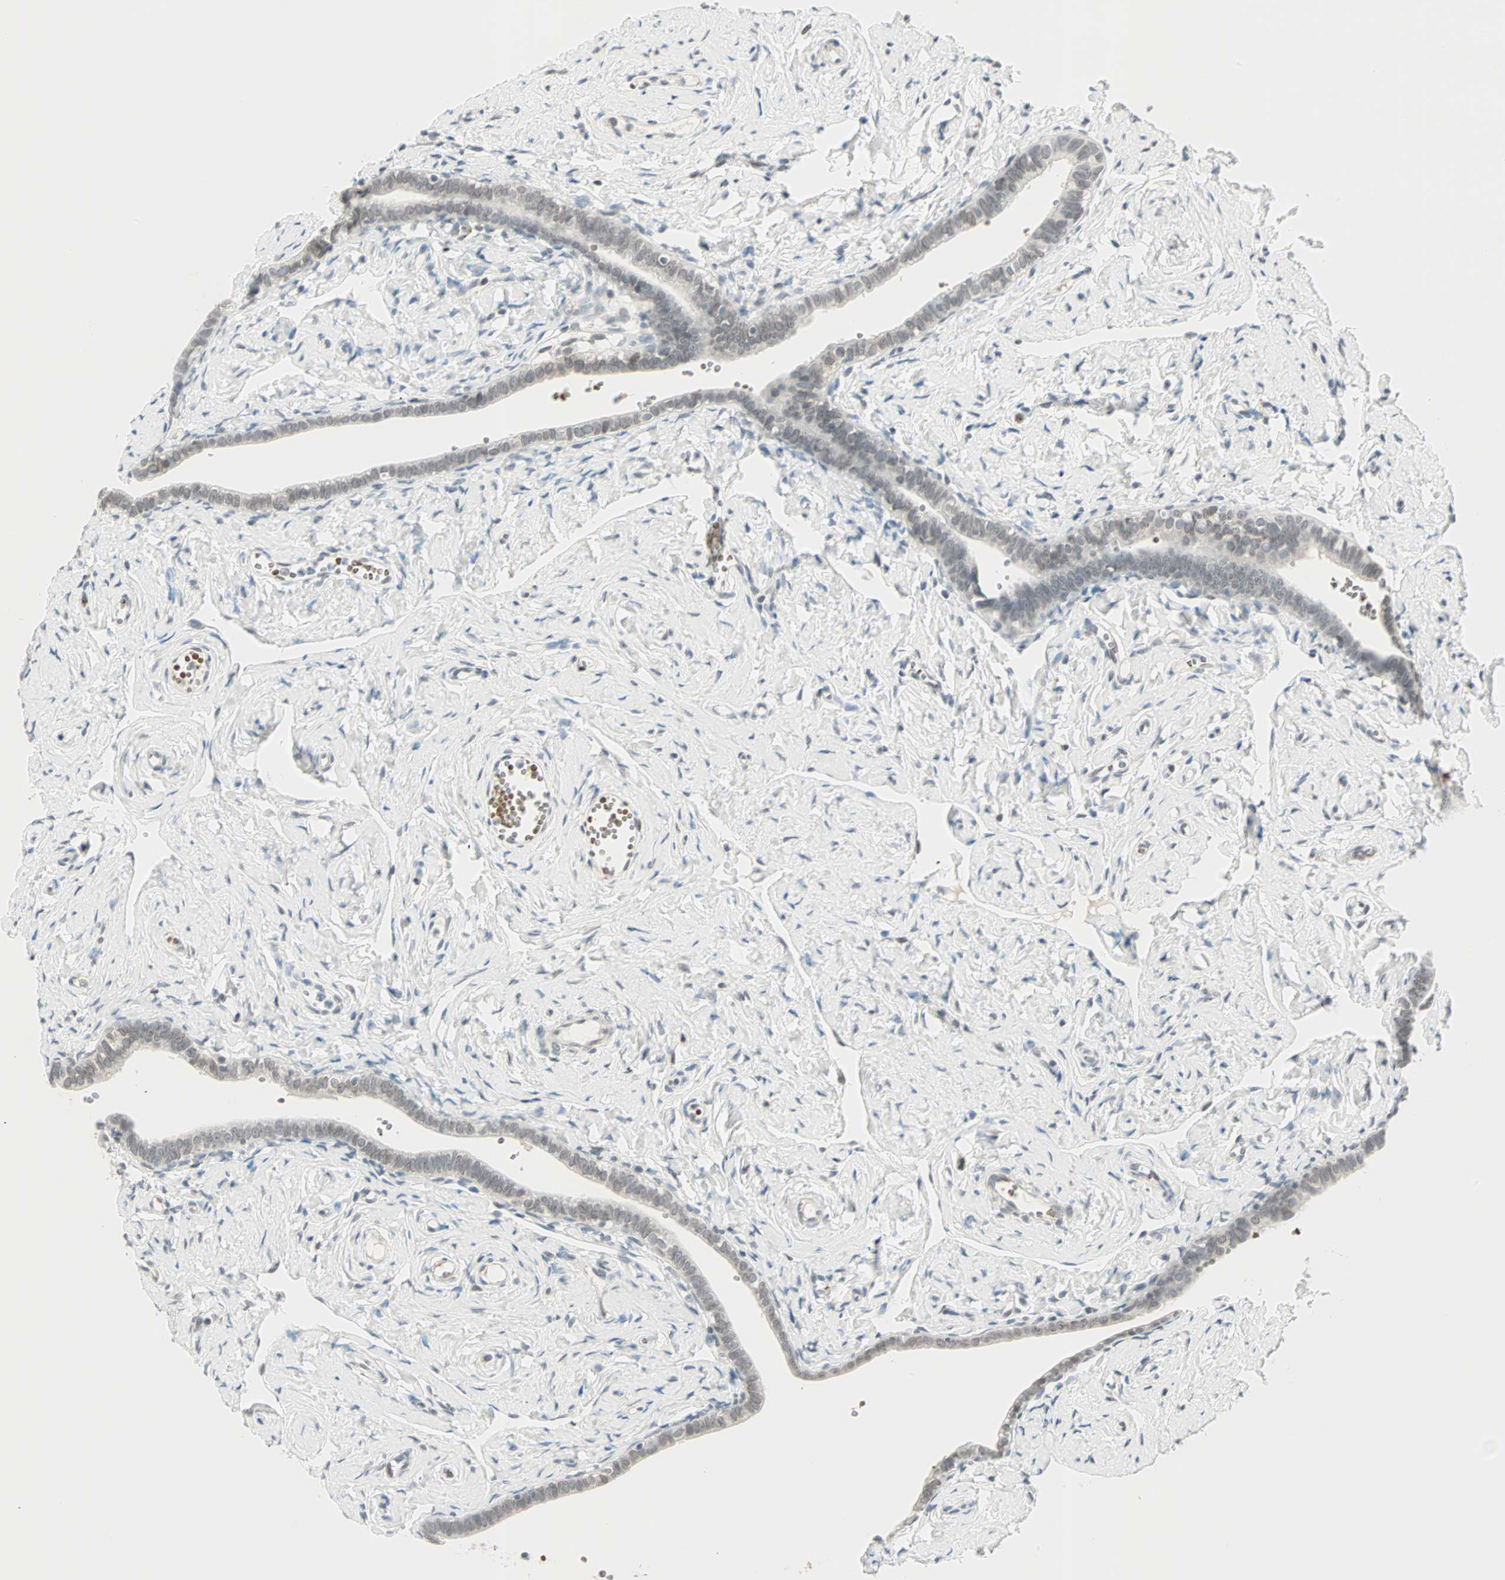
{"staining": {"intensity": "weak", "quantity": "25%-75%", "location": "cytoplasmic/membranous,nuclear"}, "tissue": "fallopian tube", "cell_type": "Glandular cells", "image_type": "normal", "snomed": [{"axis": "morphology", "description": "Normal tissue, NOS"}, {"axis": "topography", "description": "Fallopian tube"}], "caption": "Brown immunohistochemical staining in normal human fallopian tube reveals weak cytoplasmic/membranous,nuclear staining in approximately 25%-75% of glandular cells. (DAB = brown stain, brightfield microscopy at high magnification).", "gene": "BCAN", "patient": {"sex": "female", "age": 71}}